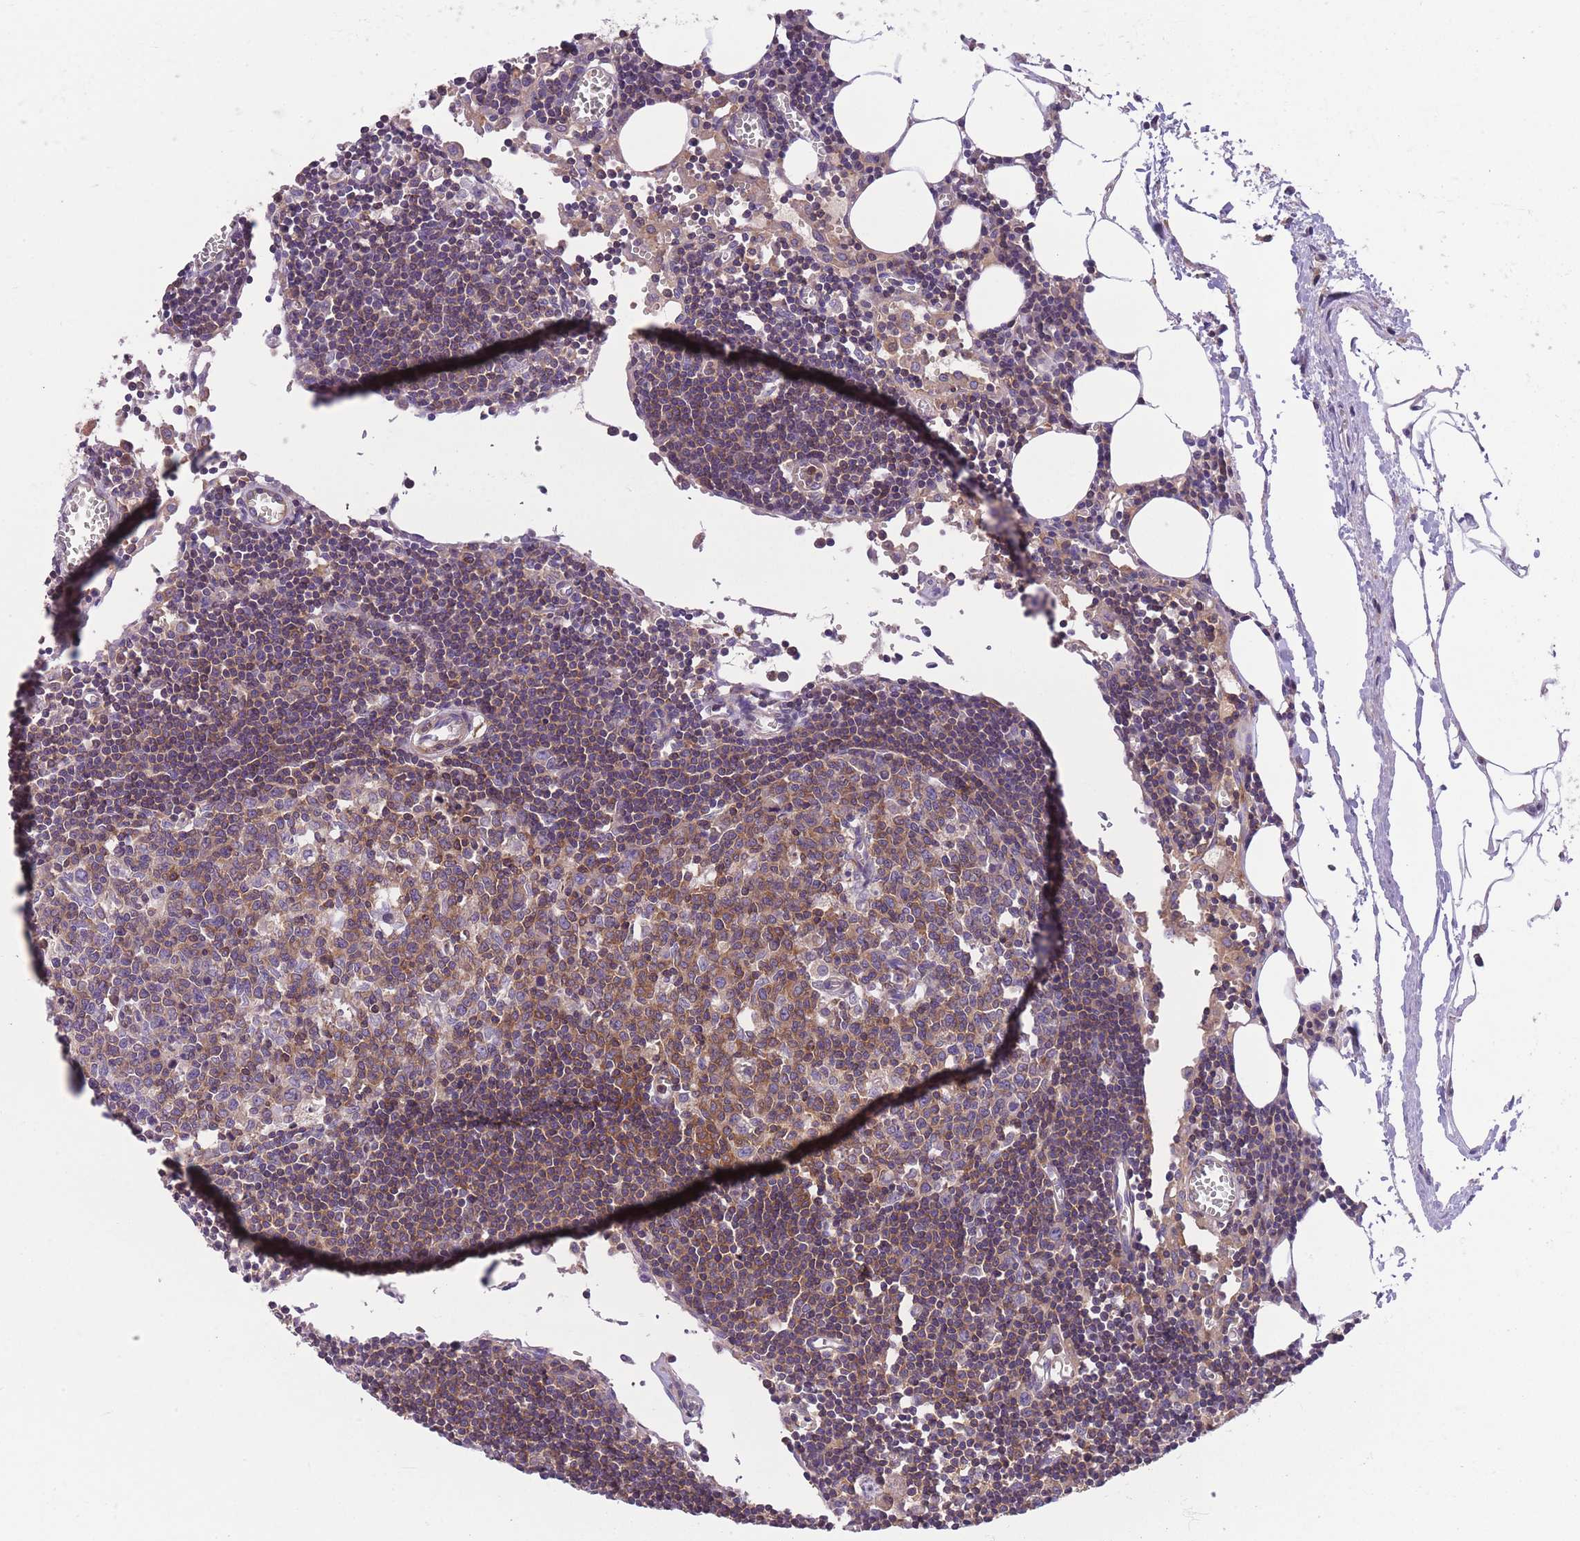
{"staining": {"intensity": "moderate", "quantity": "25%-75%", "location": "cytoplasmic/membranous"}, "tissue": "lymph node", "cell_type": "Germinal center cells", "image_type": "normal", "snomed": [{"axis": "morphology", "description": "Normal tissue, NOS"}, {"axis": "topography", "description": "Lymph node"}], "caption": "Approximately 25%-75% of germinal center cells in normal human lymph node show moderate cytoplasmic/membranous protein positivity as visualized by brown immunohistochemical staining.", "gene": "PRKAR1A", "patient": {"sex": "male", "age": 62}}